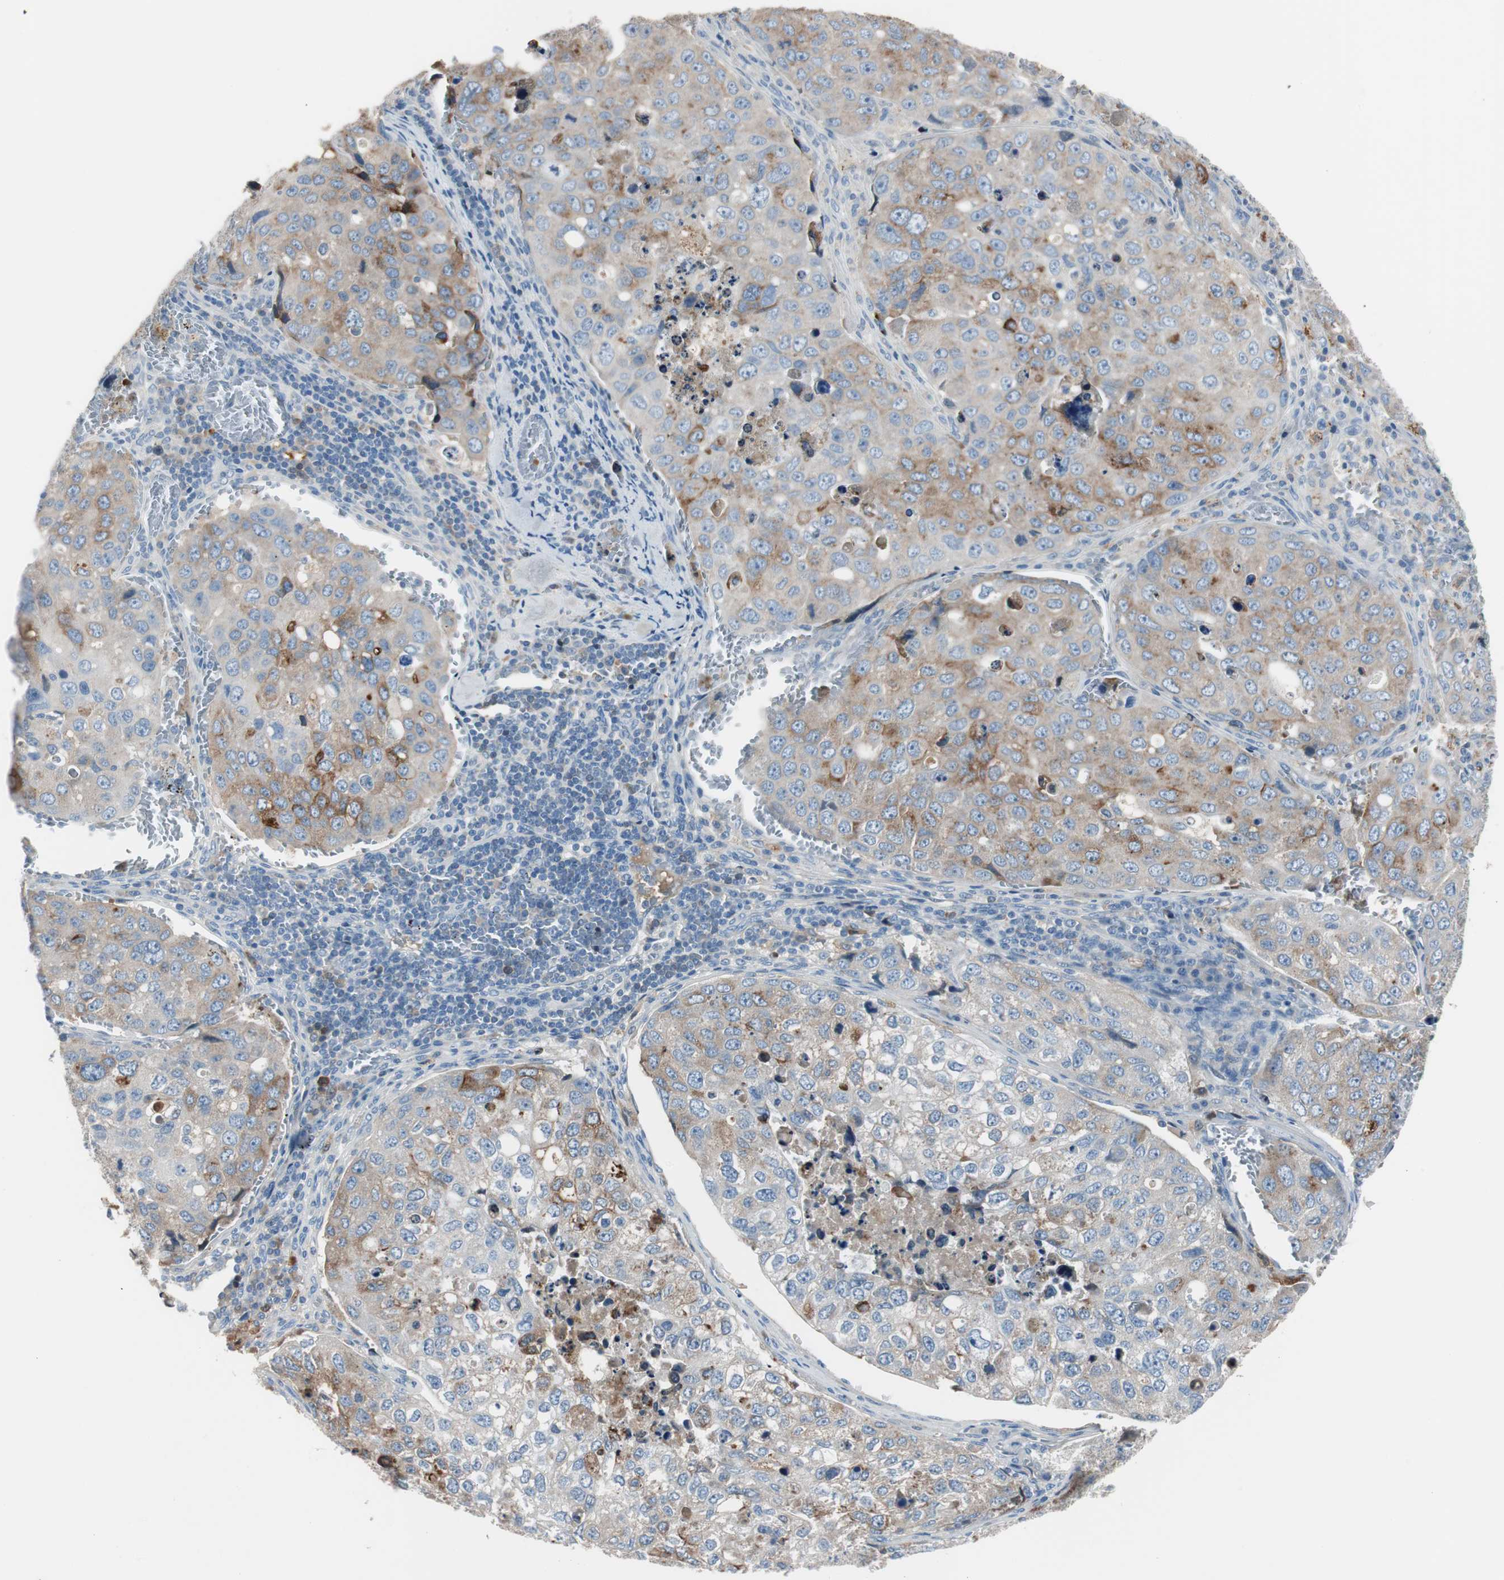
{"staining": {"intensity": "moderate", "quantity": "25%-75%", "location": "cytoplasmic/membranous"}, "tissue": "urothelial cancer", "cell_type": "Tumor cells", "image_type": "cancer", "snomed": [{"axis": "morphology", "description": "Urothelial carcinoma, High grade"}, {"axis": "topography", "description": "Lymph node"}, {"axis": "topography", "description": "Urinary bladder"}], "caption": "Moderate cytoplasmic/membranous staining is present in approximately 25%-75% of tumor cells in urothelial cancer.", "gene": "SERPINF1", "patient": {"sex": "male", "age": 51}}